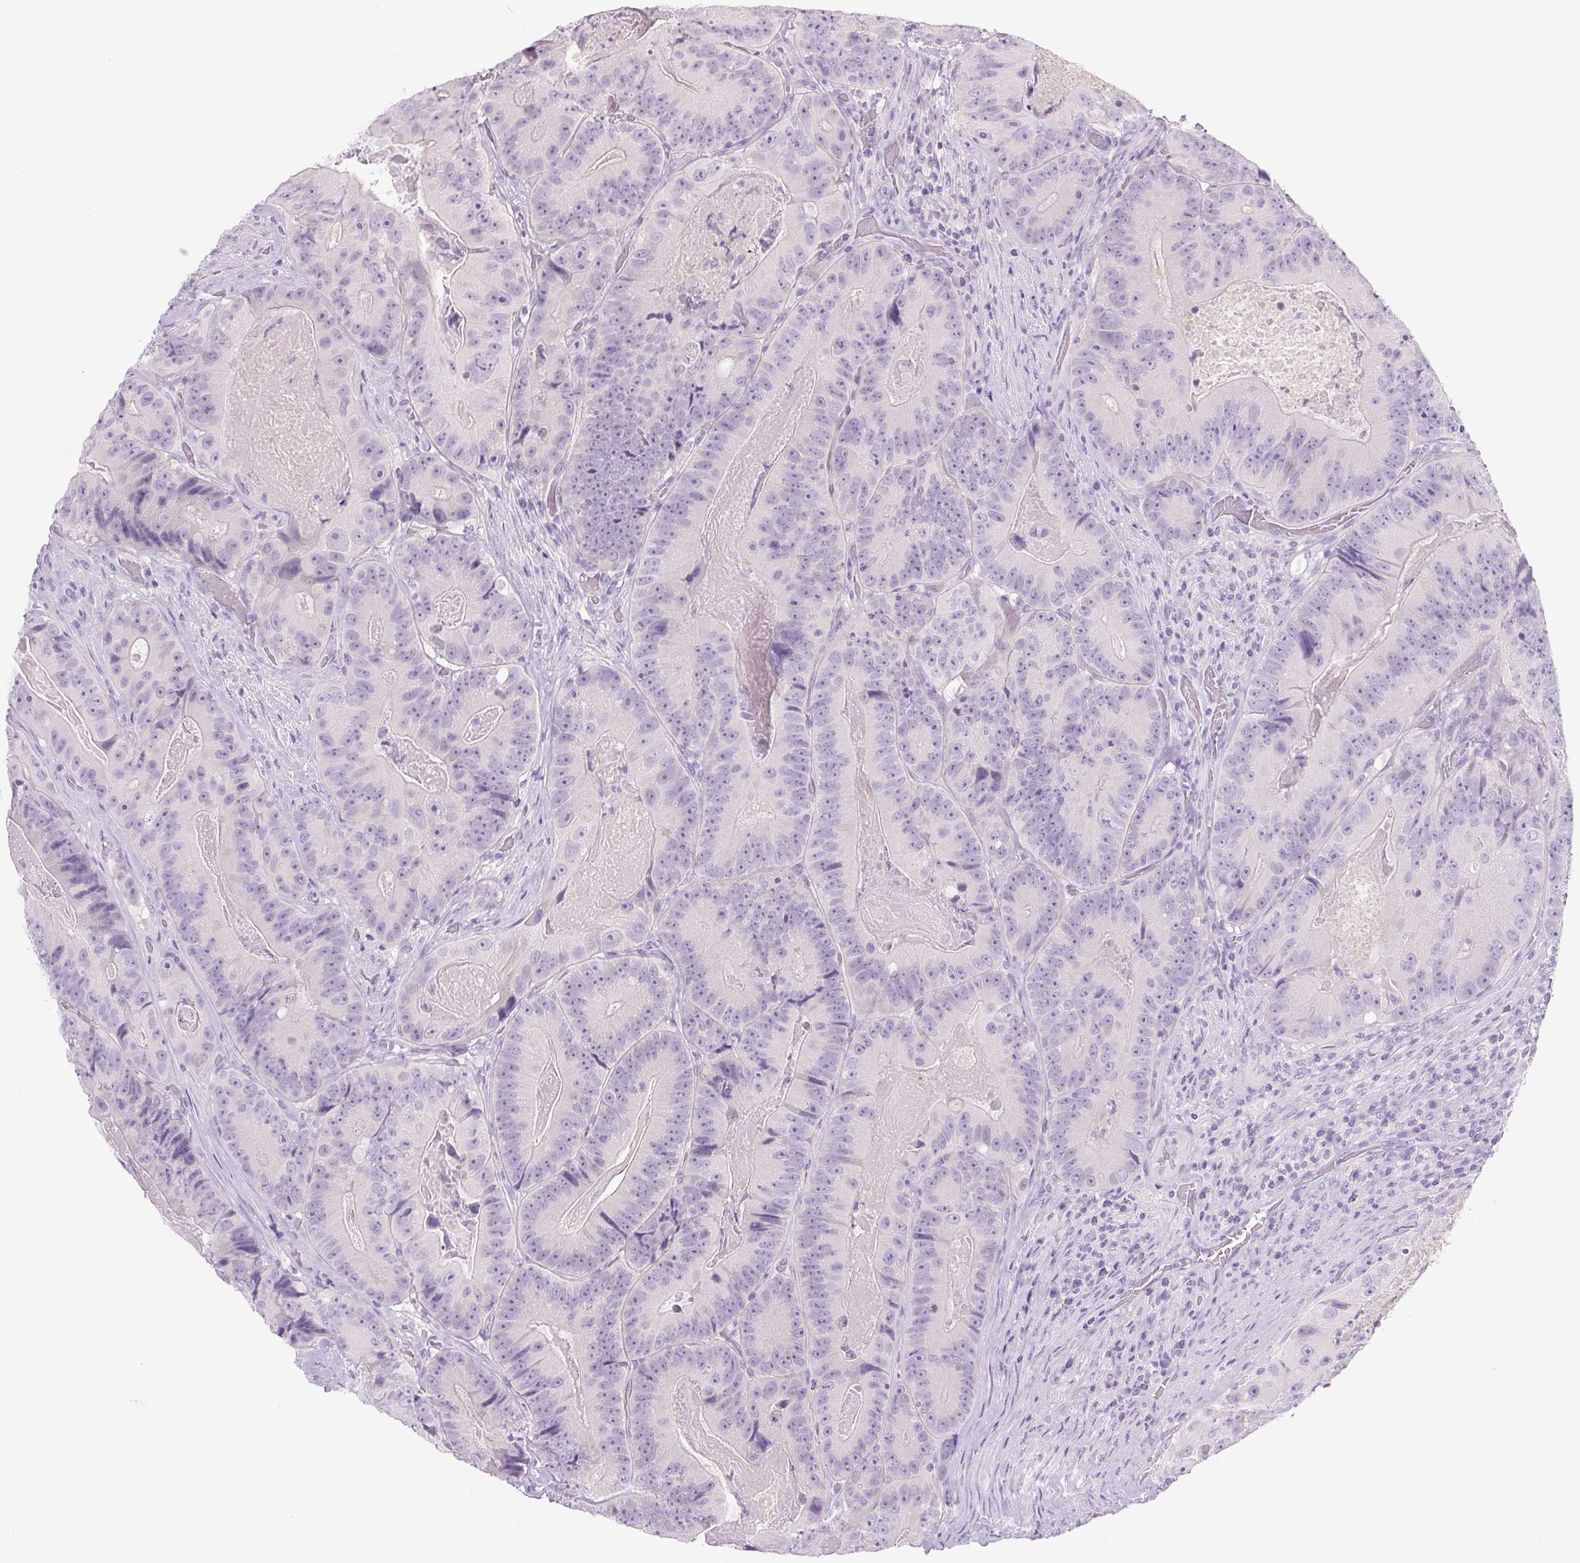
{"staining": {"intensity": "negative", "quantity": "none", "location": "none"}, "tissue": "colorectal cancer", "cell_type": "Tumor cells", "image_type": "cancer", "snomed": [{"axis": "morphology", "description": "Adenocarcinoma, NOS"}, {"axis": "topography", "description": "Colon"}], "caption": "Photomicrograph shows no significant protein positivity in tumor cells of colorectal adenocarcinoma.", "gene": "COL9A2", "patient": {"sex": "female", "age": 86}}